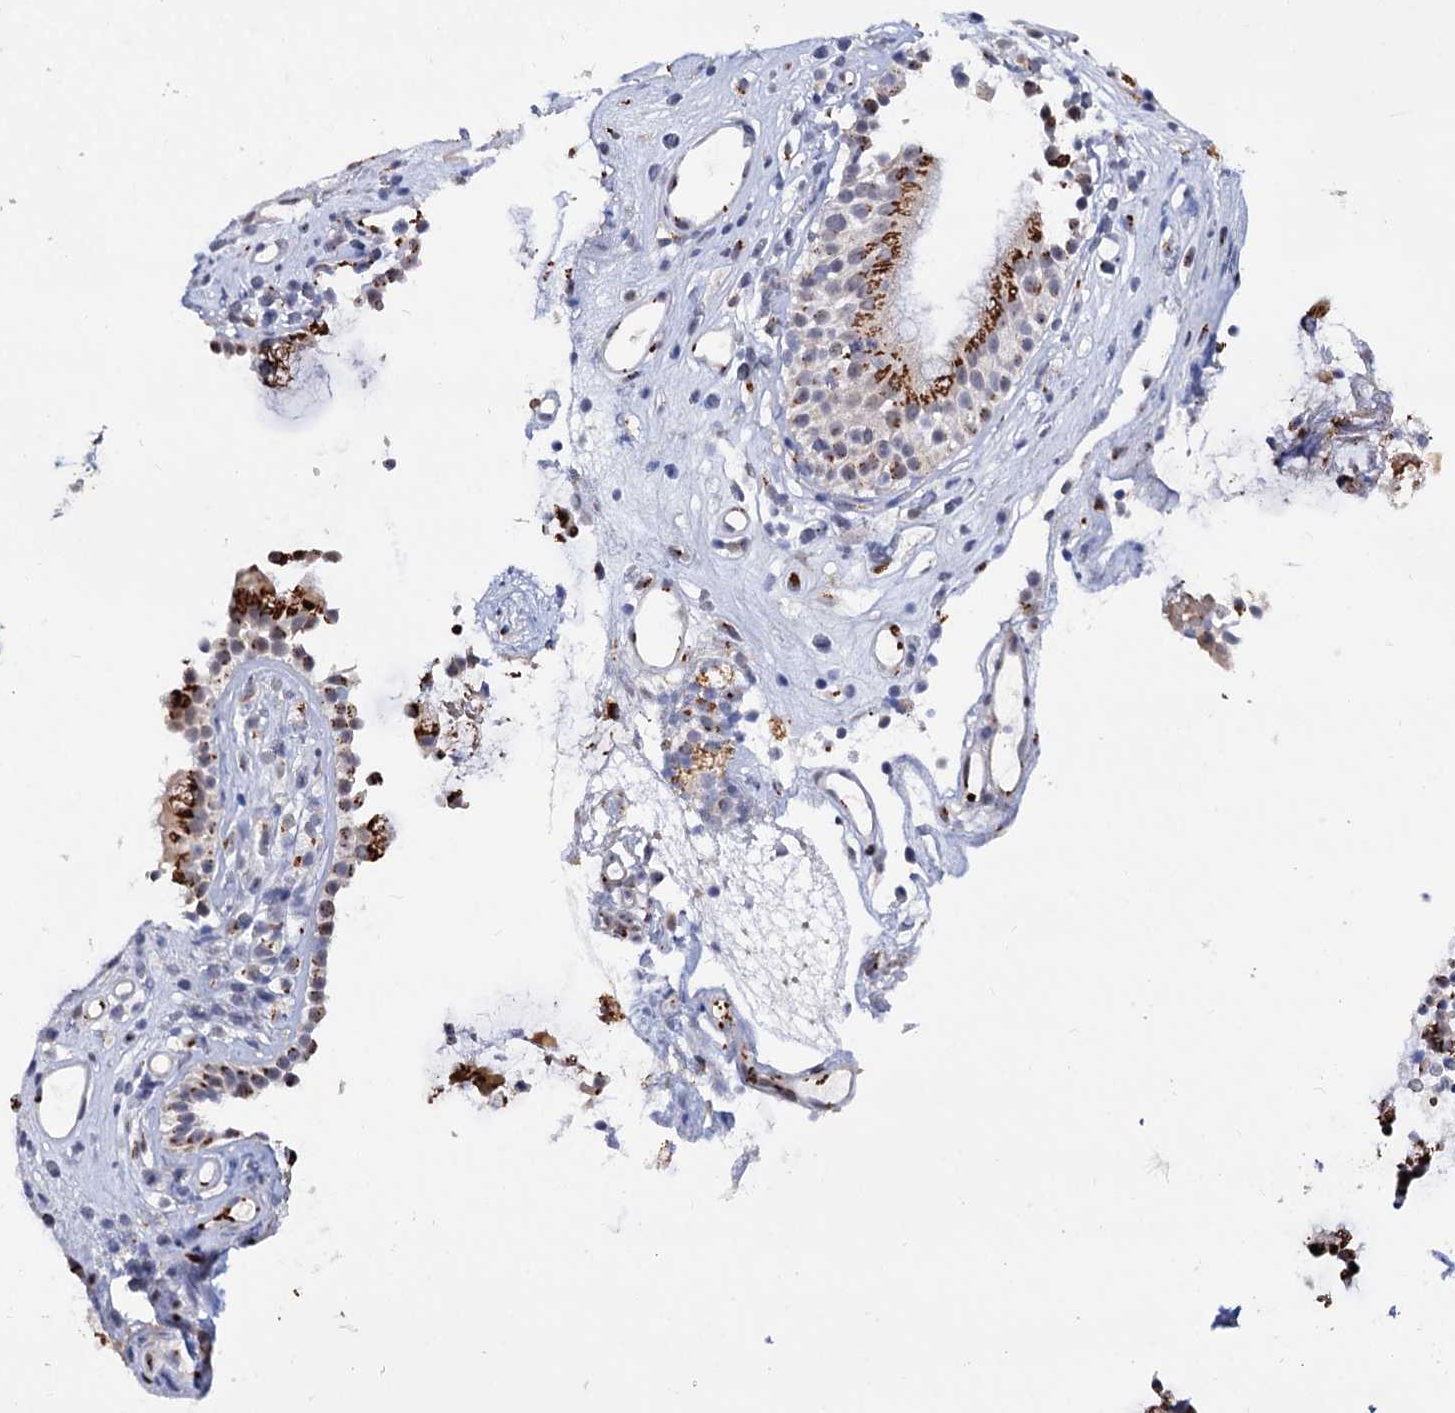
{"staining": {"intensity": "strong", "quantity": "25%-75%", "location": "cytoplasmic/membranous"}, "tissue": "nasopharynx", "cell_type": "Respiratory epithelial cells", "image_type": "normal", "snomed": [{"axis": "morphology", "description": "Normal tissue, NOS"}, {"axis": "morphology", "description": "Inflammation, NOS"}, {"axis": "topography", "description": "Nasopharynx"}], "caption": "IHC micrograph of benign human nasopharynx stained for a protein (brown), which exhibits high levels of strong cytoplasmic/membranous staining in about 25%-75% of respiratory epithelial cells.", "gene": "C11orf96", "patient": {"sex": "male", "age": 29}}